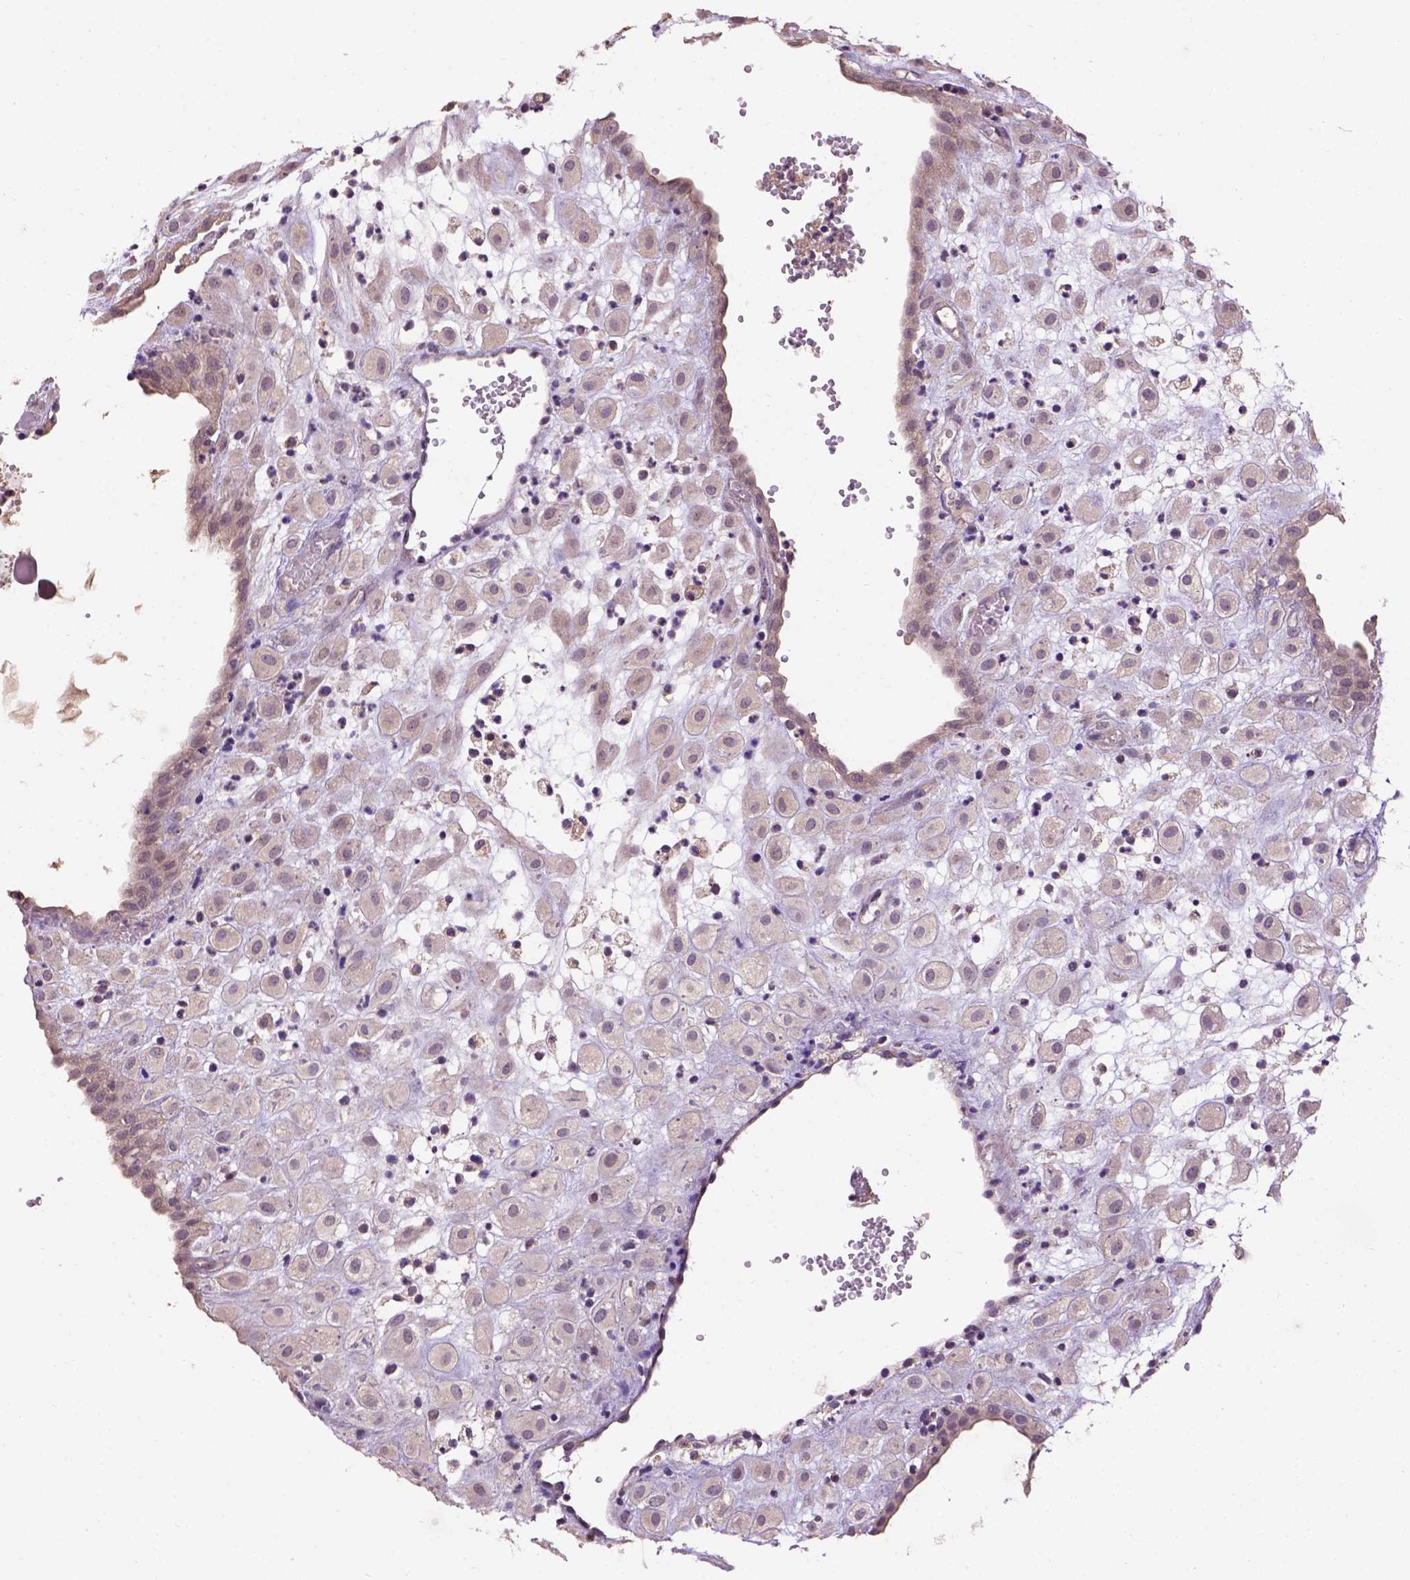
{"staining": {"intensity": "negative", "quantity": "none", "location": "none"}, "tissue": "placenta", "cell_type": "Decidual cells", "image_type": "normal", "snomed": [{"axis": "morphology", "description": "Normal tissue, NOS"}, {"axis": "topography", "description": "Placenta"}], "caption": "This is an immunohistochemistry (IHC) photomicrograph of normal placenta. There is no staining in decidual cells.", "gene": "KBTBD8", "patient": {"sex": "female", "age": 24}}